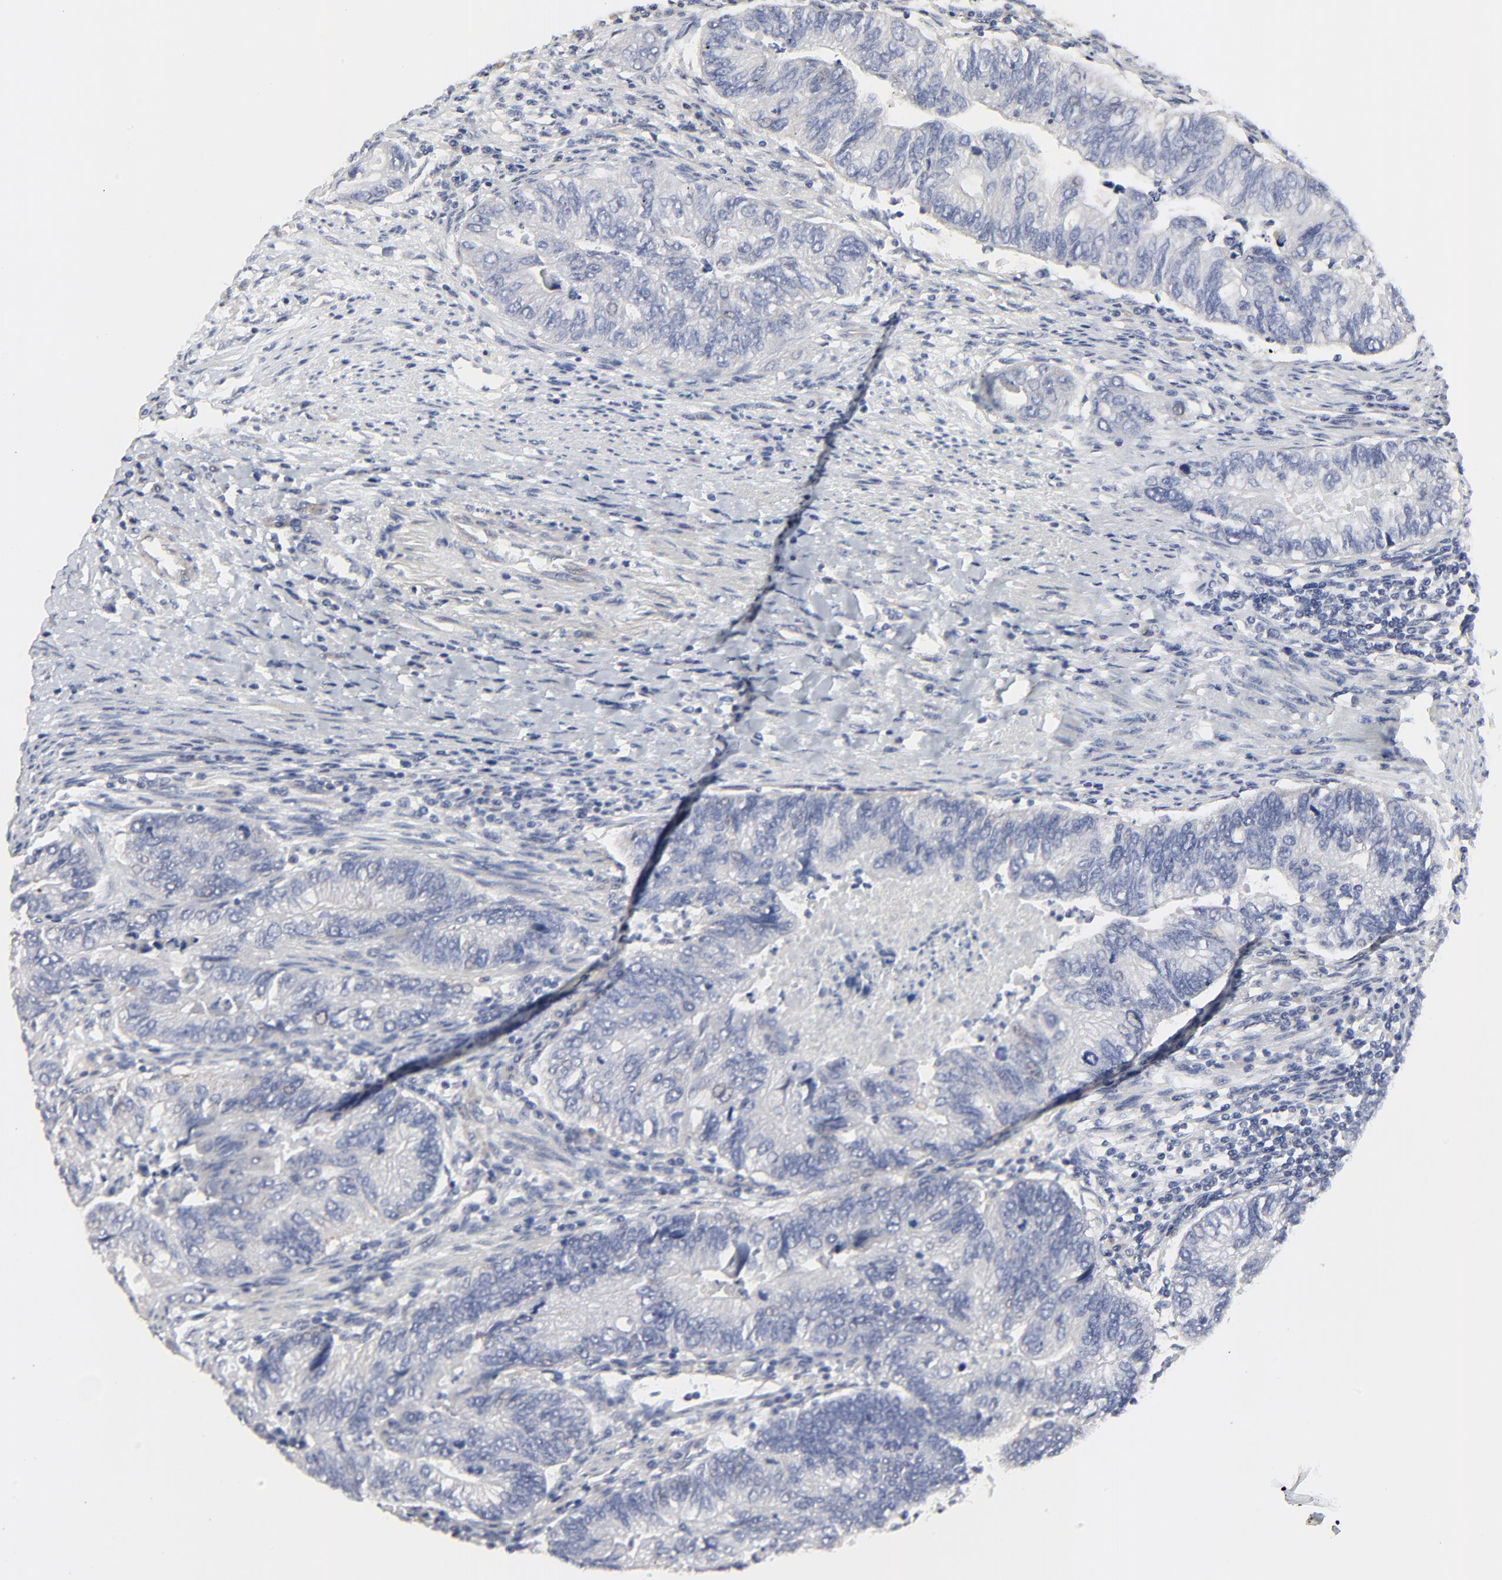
{"staining": {"intensity": "weak", "quantity": "<25%", "location": "cytoplasmic/membranous"}, "tissue": "colorectal cancer", "cell_type": "Tumor cells", "image_type": "cancer", "snomed": [{"axis": "morphology", "description": "Adenocarcinoma, NOS"}, {"axis": "topography", "description": "Colon"}], "caption": "This is an IHC histopathology image of colorectal cancer (adenocarcinoma). There is no expression in tumor cells.", "gene": "DHRSX", "patient": {"sex": "female", "age": 11}}